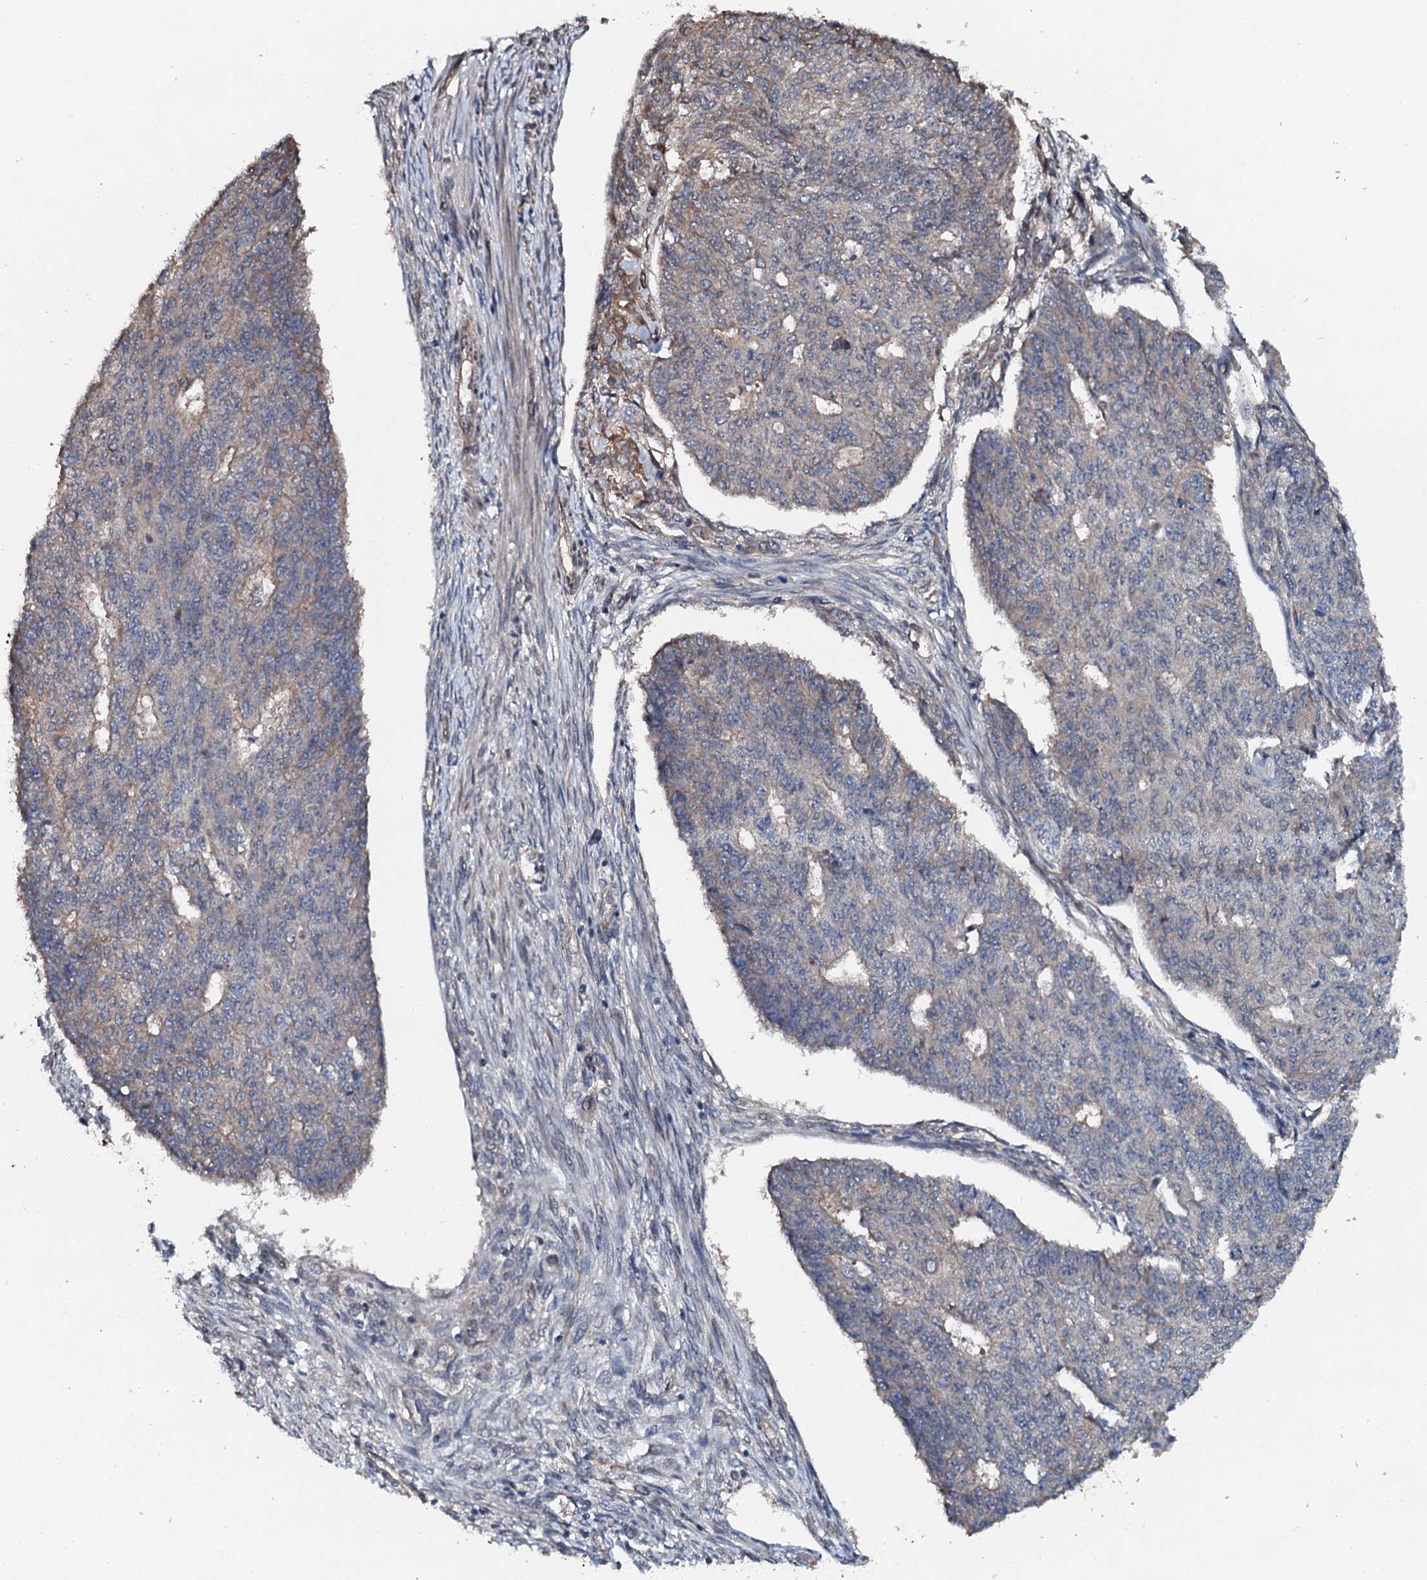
{"staining": {"intensity": "weak", "quantity": "<25%", "location": "cytoplasmic/membranous"}, "tissue": "endometrial cancer", "cell_type": "Tumor cells", "image_type": "cancer", "snomed": [{"axis": "morphology", "description": "Adenocarcinoma, NOS"}, {"axis": "topography", "description": "Endometrium"}], "caption": "High magnification brightfield microscopy of endometrial cancer stained with DAB (3,3'-diaminobenzidine) (brown) and counterstained with hematoxylin (blue): tumor cells show no significant staining. (Immunohistochemistry, brightfield microscopy, high magnification).", "gene": "FLYWCH1", "patient": {"sex": "female", "age": 32}}